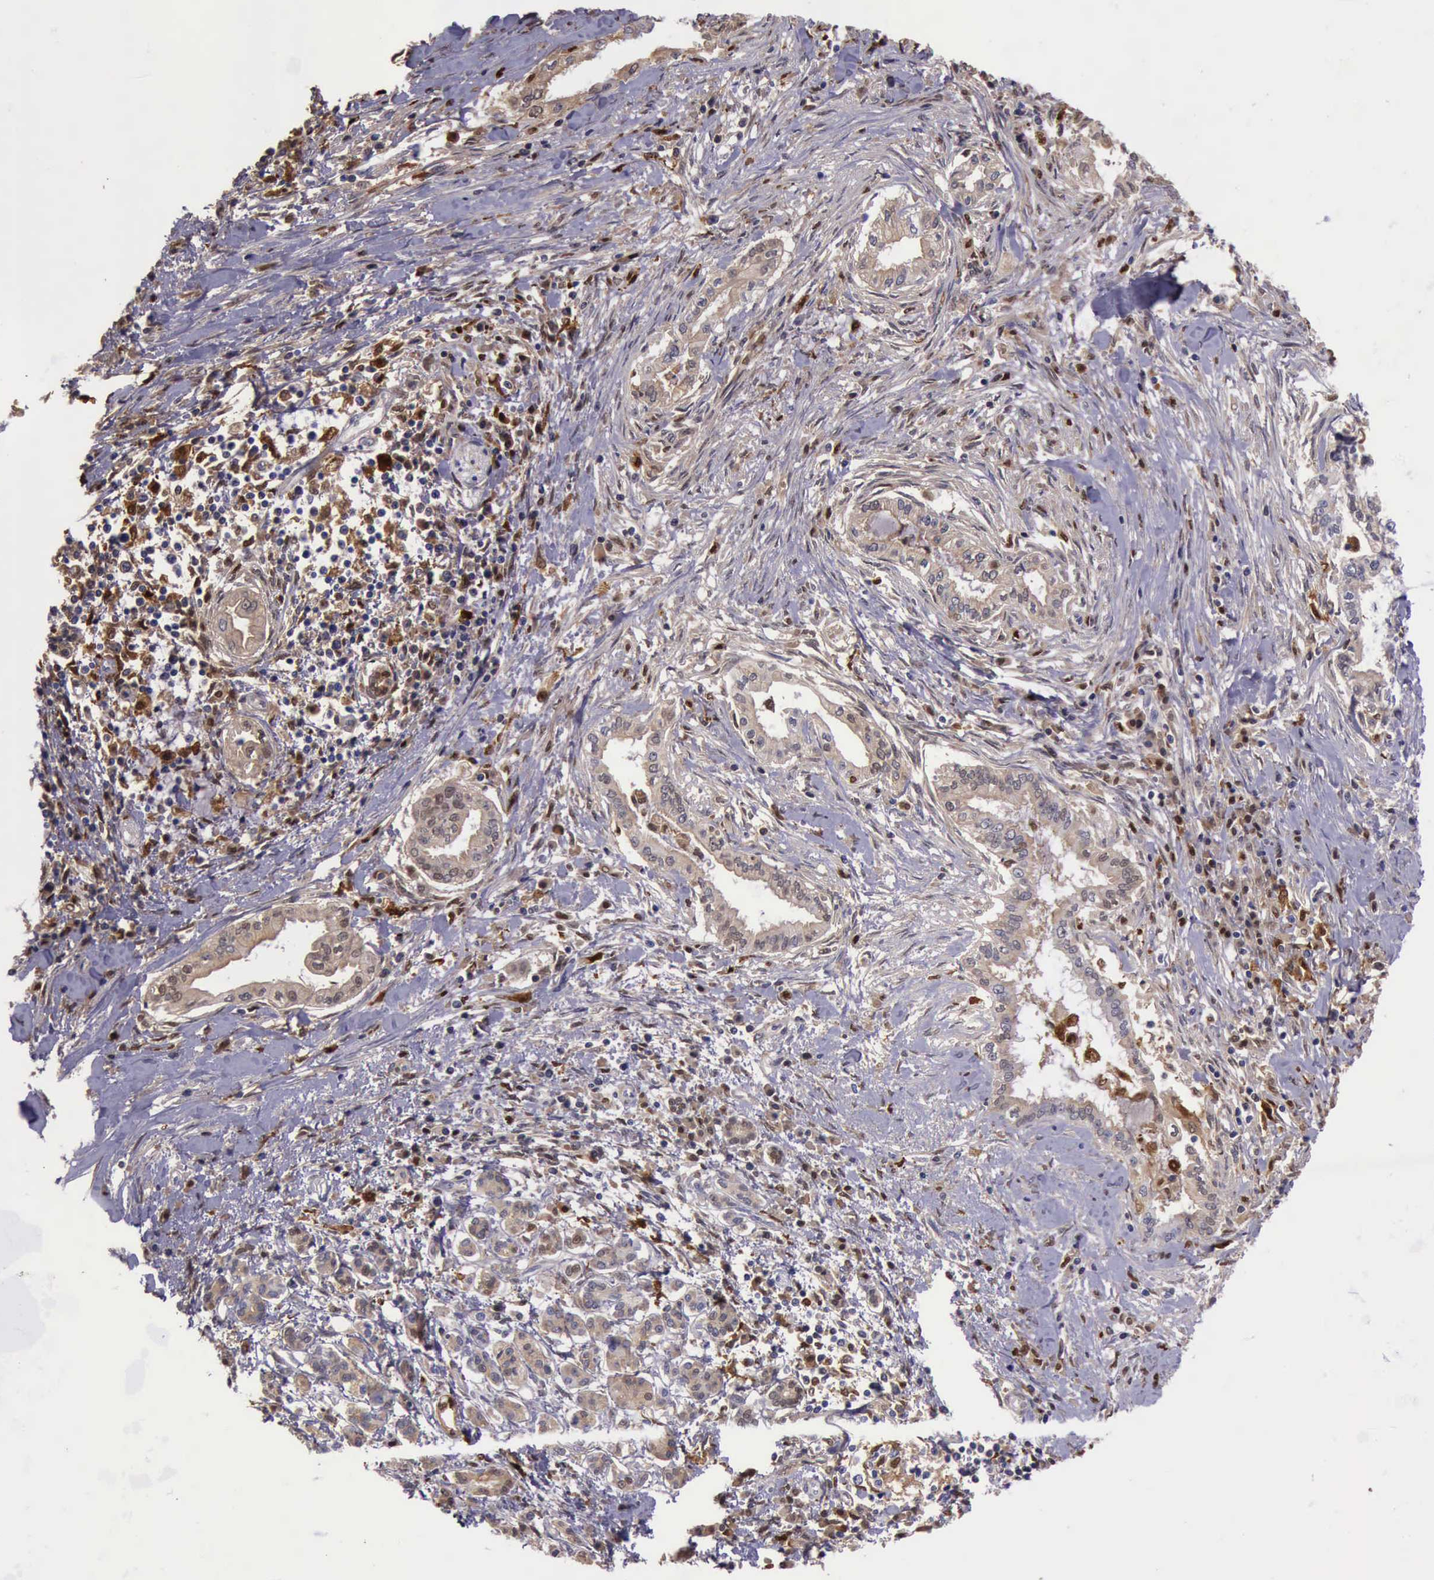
{"staining": {"intensity": "weak", "quantity": "<25%", "location": "cytoplasmic/membranous,nuclear"}, "tissue": "pancreatic cancer", "cell_type": "Tumor cells", "image_type": "cancer", "snomed": [{"axis": "morphology", "description": "Adenocarcinoma, NOS"}, {"axis": "topography", "description": "Pancreas"}], "caption": "There is no significant staining in tumor cells of pancreatic cancer.", "gene": "TYMP", "patient": {"sex": "female", "age": 64}}